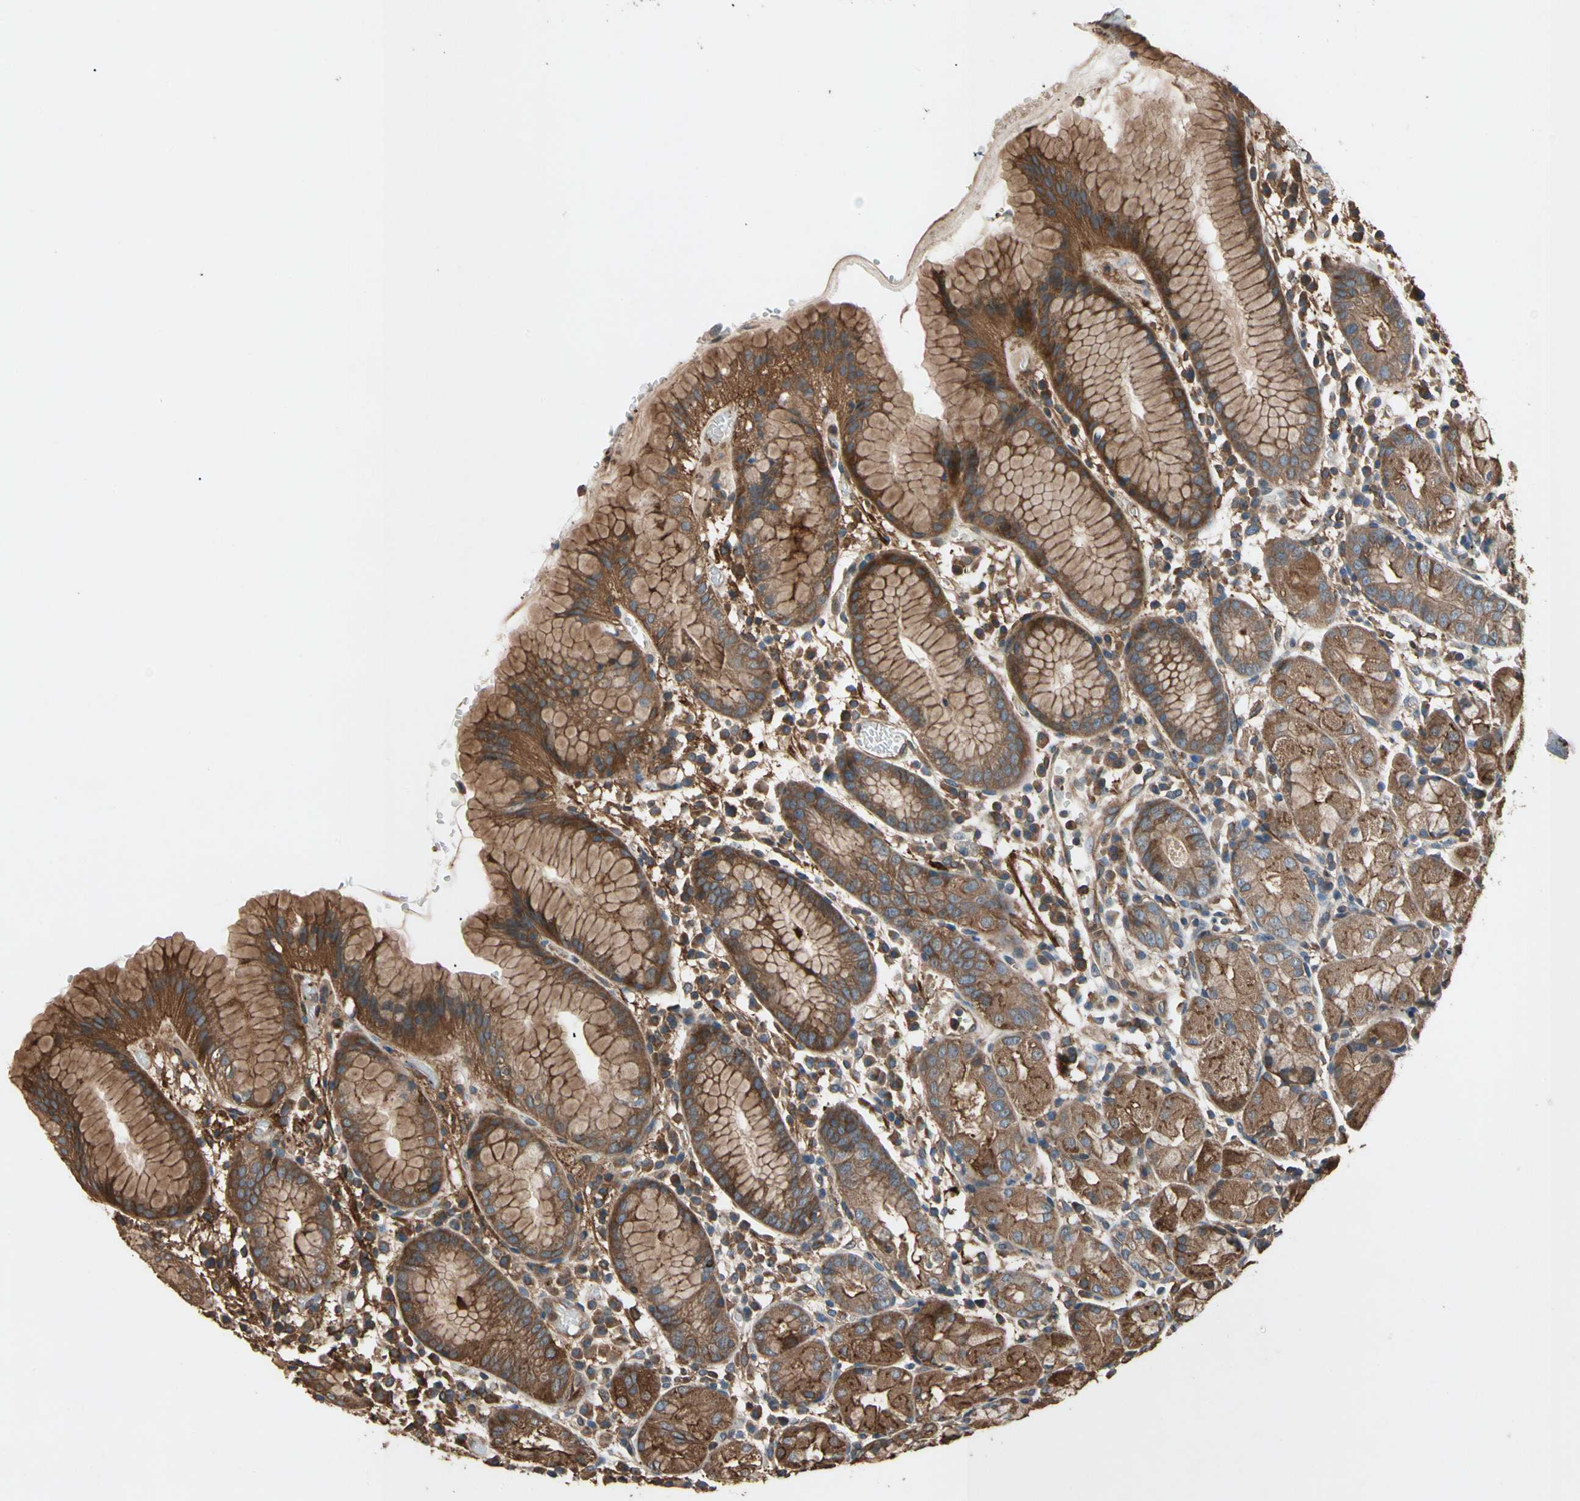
{"staining": {"intensity": "strong", "quantity": ">75%", "location": "cytoplasmic/membranous"}, "tissue": "stomach", "cell_type": "Glandular cells", "image_type": "normal", "snomed": [{"axis": "morphology", "description": "Normal tissue, NOS"}, {"axis": "topography", "description": "Stomach"}, {"axis": "topography", "description": "Stomach, lower"}], "caption": "Glandular cells show high levels of strong cytoplasmic/membranous expression in approximately >75% of cells in normal stomach.", "gene": "AGBL2", "patient": {"sex": "female", "age": 75}}